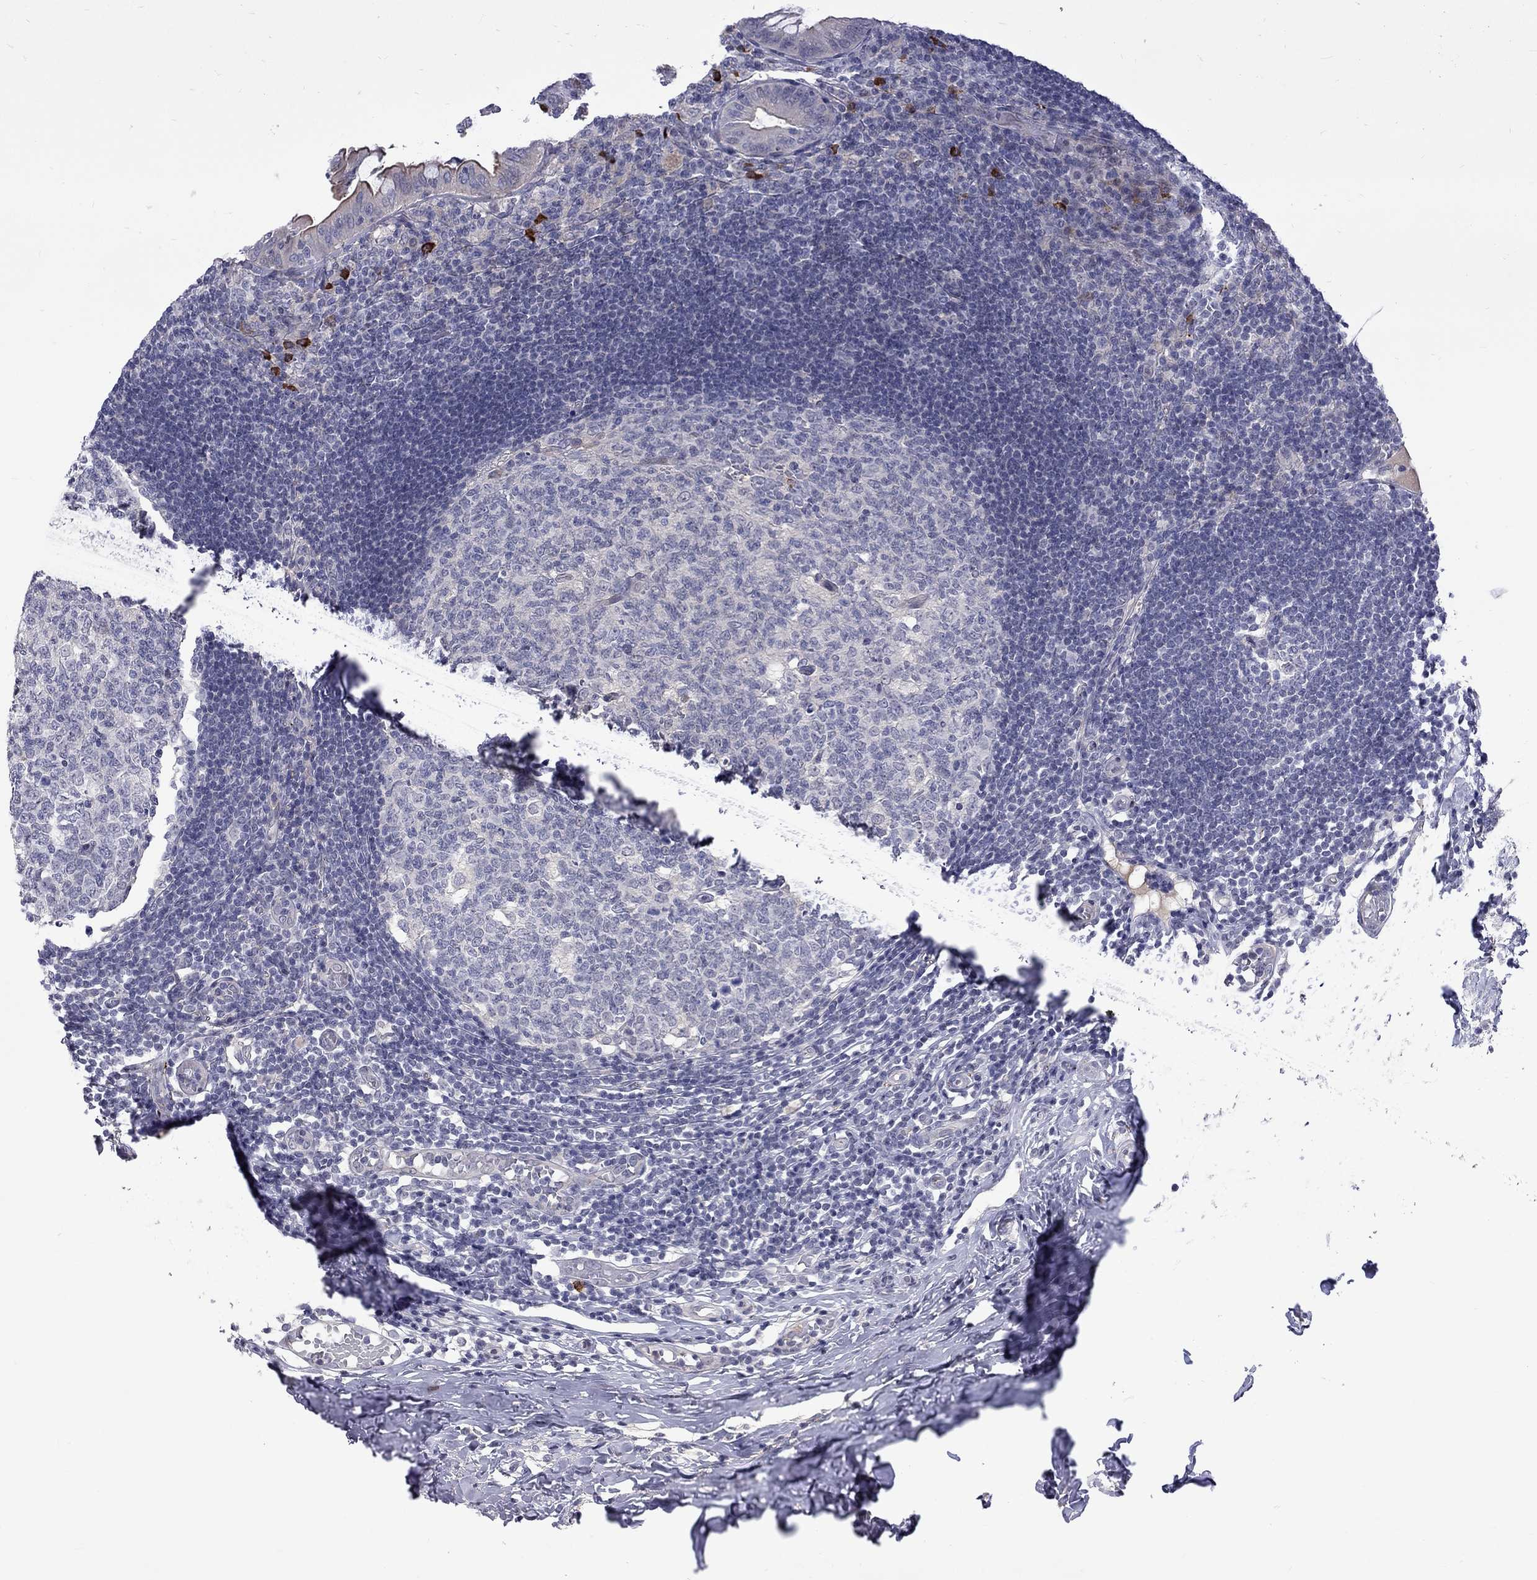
{"staining": {"intensity": "negative", "quantity": "none", "location": "none"}, "tissue": "appendix", "cell_type": "Glandular cells", "image_type": "normal", "snomed": [{"axis": "morphology", "description": "Normal tissue, NOS"}, {"axis": "morphology", "description": "Inflammation, NOS"}, {"axis": "topography", "description": "Appendix"}], "caption": "Glandular cells show no significant positivity in benign appendix. (DAB (3,3'-diaminobenzidine) immunohistochemistry (IHC) with hematoxylin counter stain).", "gene": "RTL9", "patient": {"sex": "male", "age": 16}}